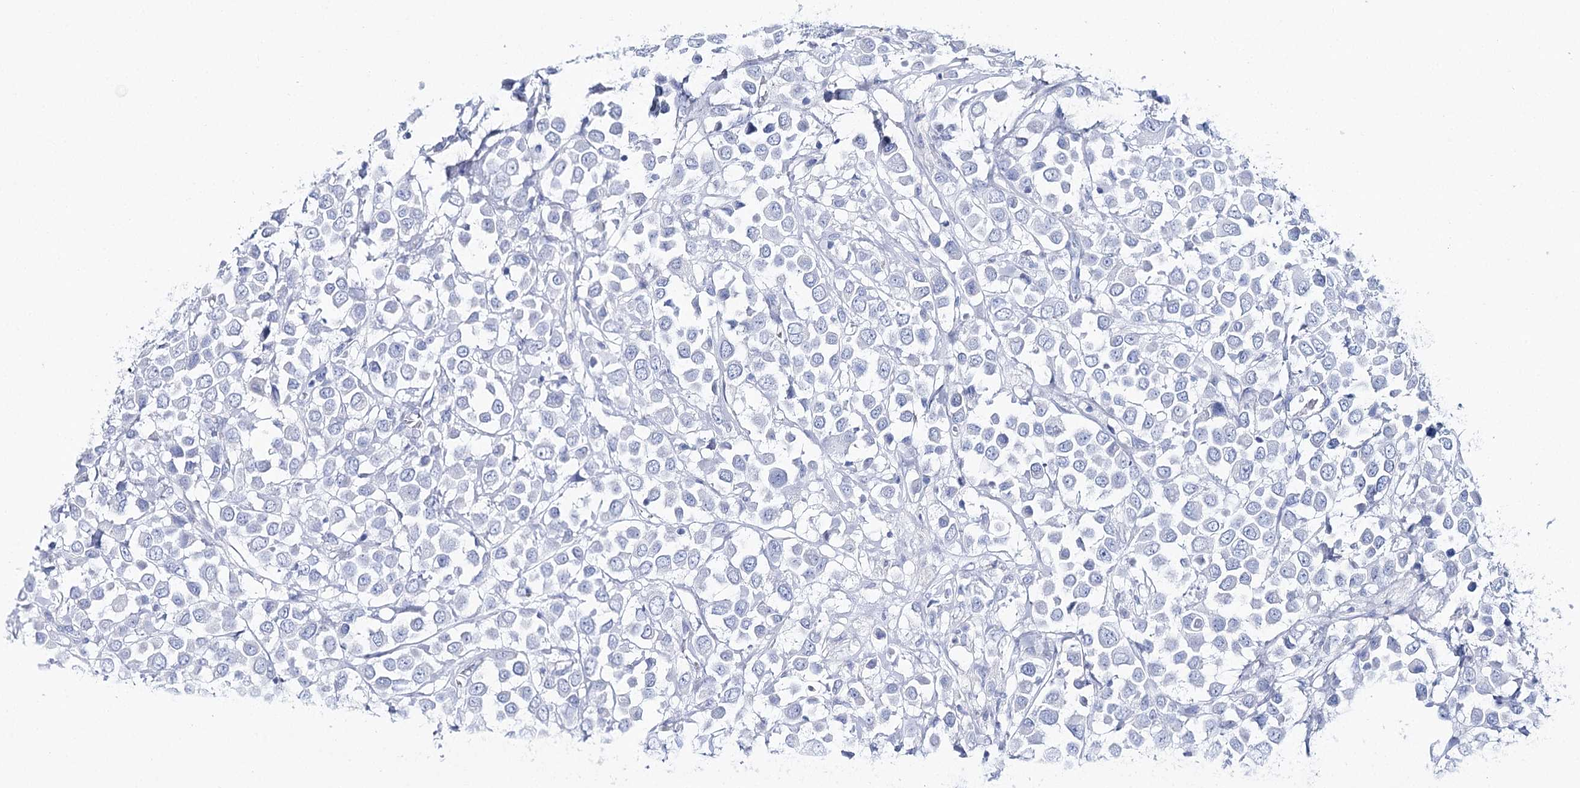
{"staining": {"intensity": "negative", "quantity": "none", "location": "none"}, "tissue": "breast cancer", "cell_type": "Tumor cells", "image_type": "cancer", "snomed": [{"axis": "morphology", "description": "Duct carcinoma"}, {"axis": "topography", "description": "Breast"}], "caption": "Human breast infiltrating ductal carcinoma stained for a protein using IHC shows no staining in tumor cells.", "gene": "CSN3", "patient": {"sex": "female", "age": 61}}